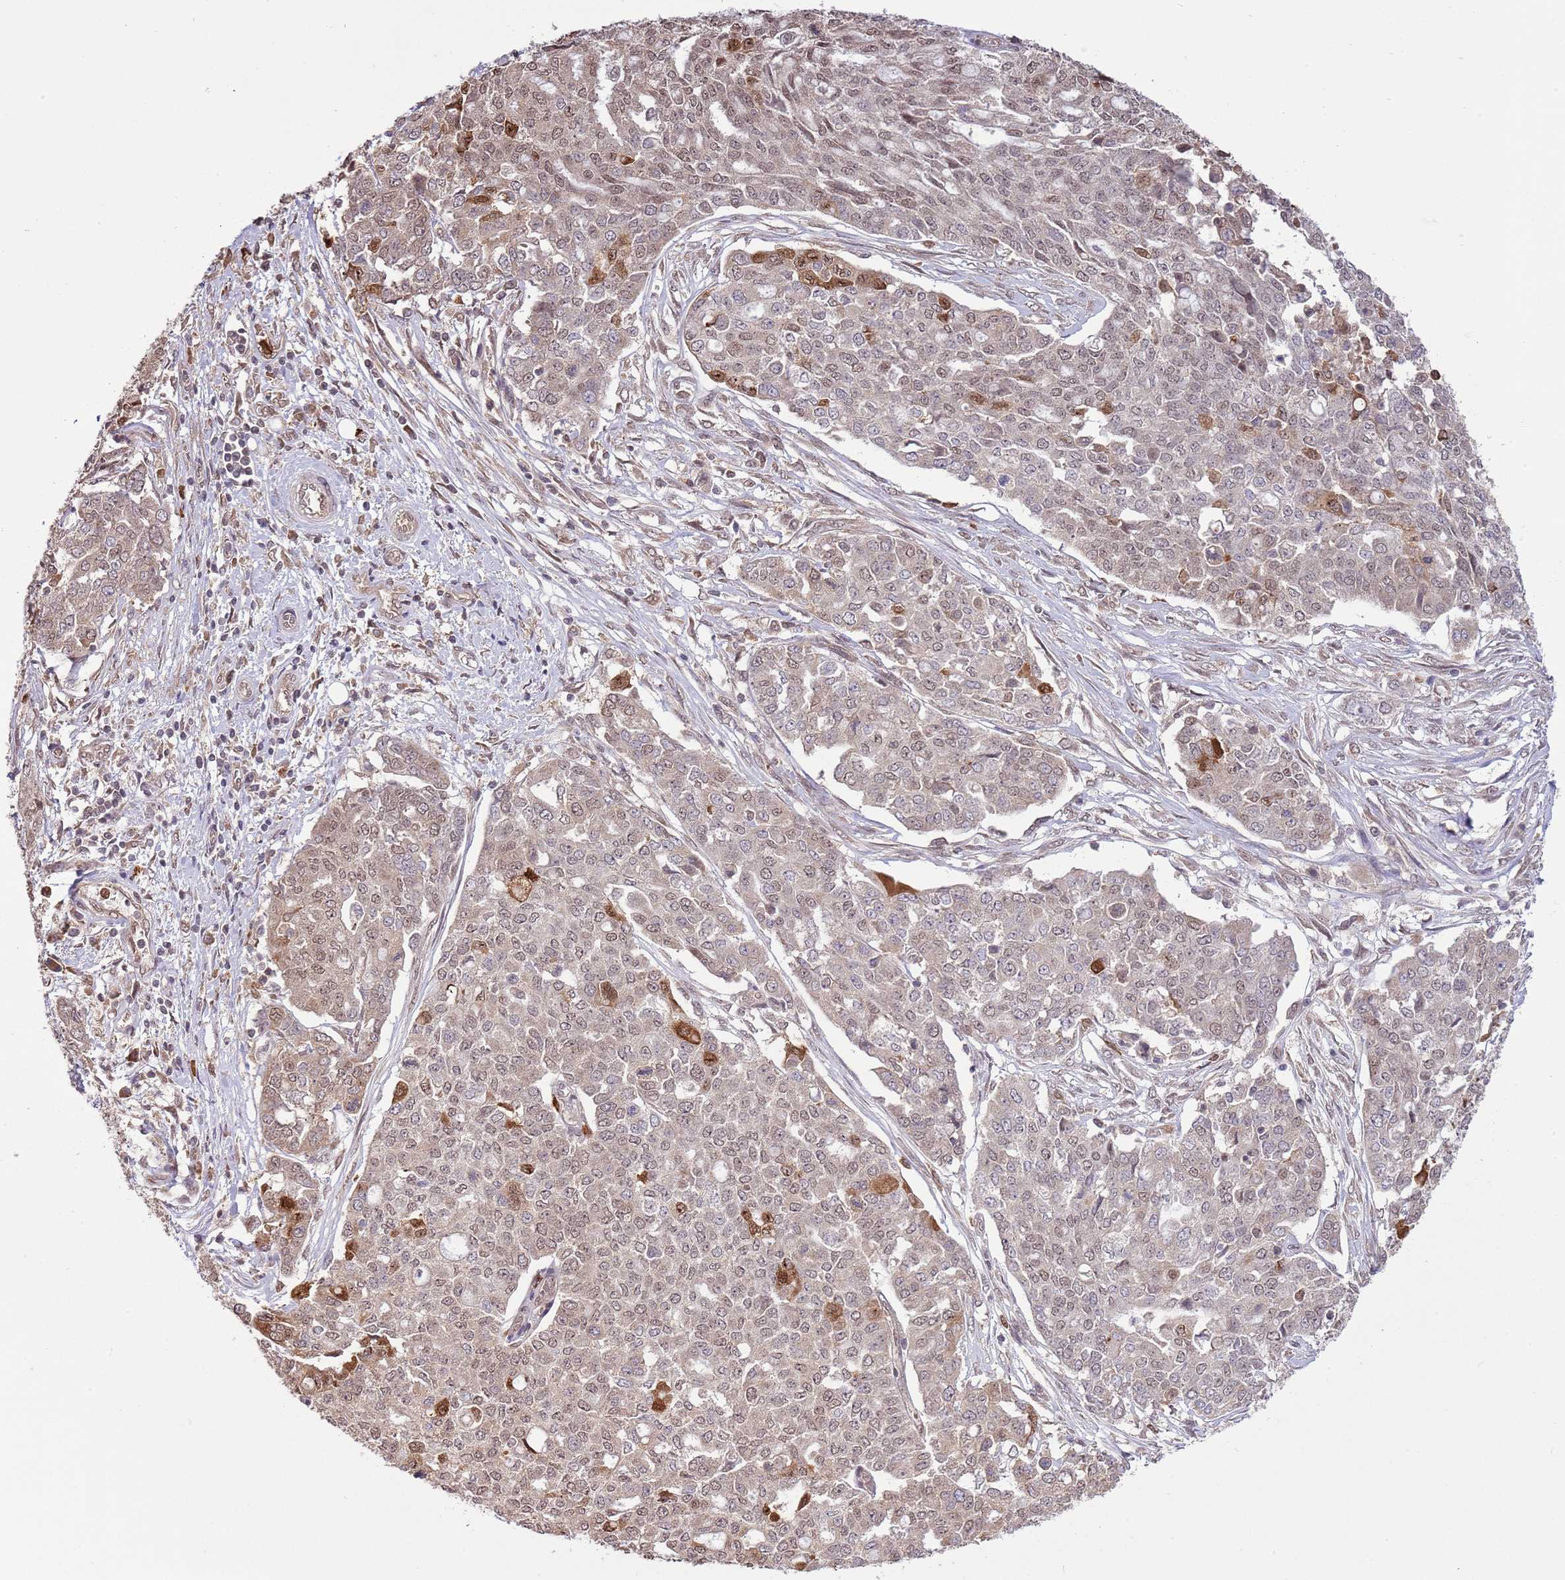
{"staining": {"intensity": "moderate", "quantity": "25%-75%", "location": "cytoplasmic/membranous,nuclear"}, "tissue": "ovarian cancer", "cell_type": "Tumor cells", "image_type": "cancer", "snomed": [{"axis": "morphology", "description": "Cystadenocarcinoma, serous, NOS"}, {"axis": "topography", "description": "Soft tissue"}, {"axis": "topography", "description": "Ovary"}], "caption": "High-power microscopy captured an immunohistochemistry image of serous cystadenocarcinoma (ovarian), revealing moderate cytoplasmic/membranous and nuclear positivity in about 25%-75% of tumor cells.", "gene": "AMIGO1", "patient": {"sex": "female", "age": 57}}